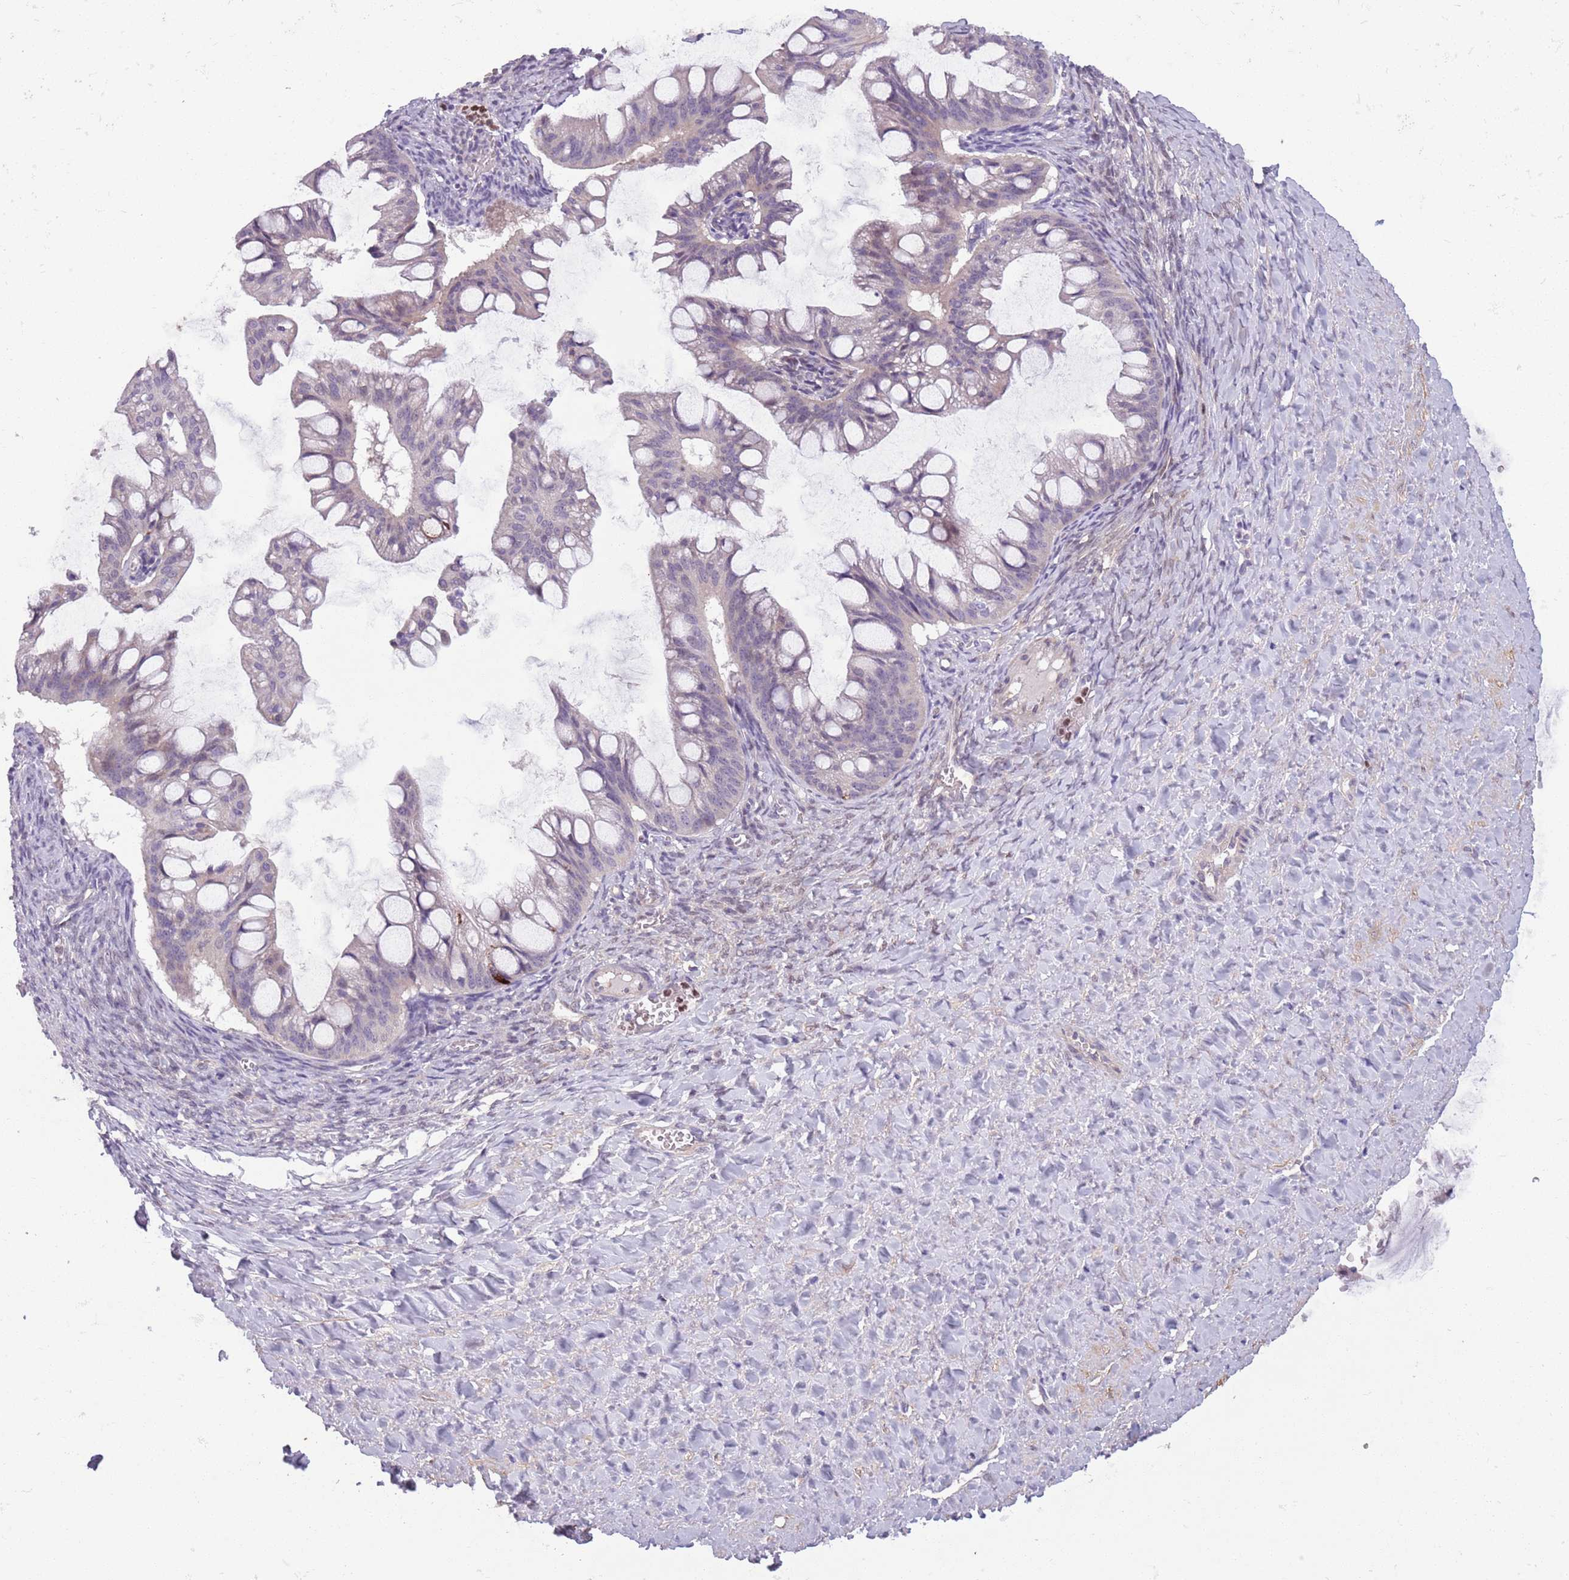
{"staining": {"intensity": "negative", "quantity": "none", "location": "none"}, "tissue": "ovarian cancer", "cell_type": "Tumor cells", "image_type": "cancer", "snomed": [{"axis": "morphology", "description": "Cystadenocarcinoma, mucinous, NOS"}, {"axis": "topography", "description": "Ovary"}], "caption": "Tumor cells show no significant protein staining in ovarian cancer (mucinous cystadenocarcinoma).", "gene": "ADCY7", "patient": {"sex": "female", "age": 73}}